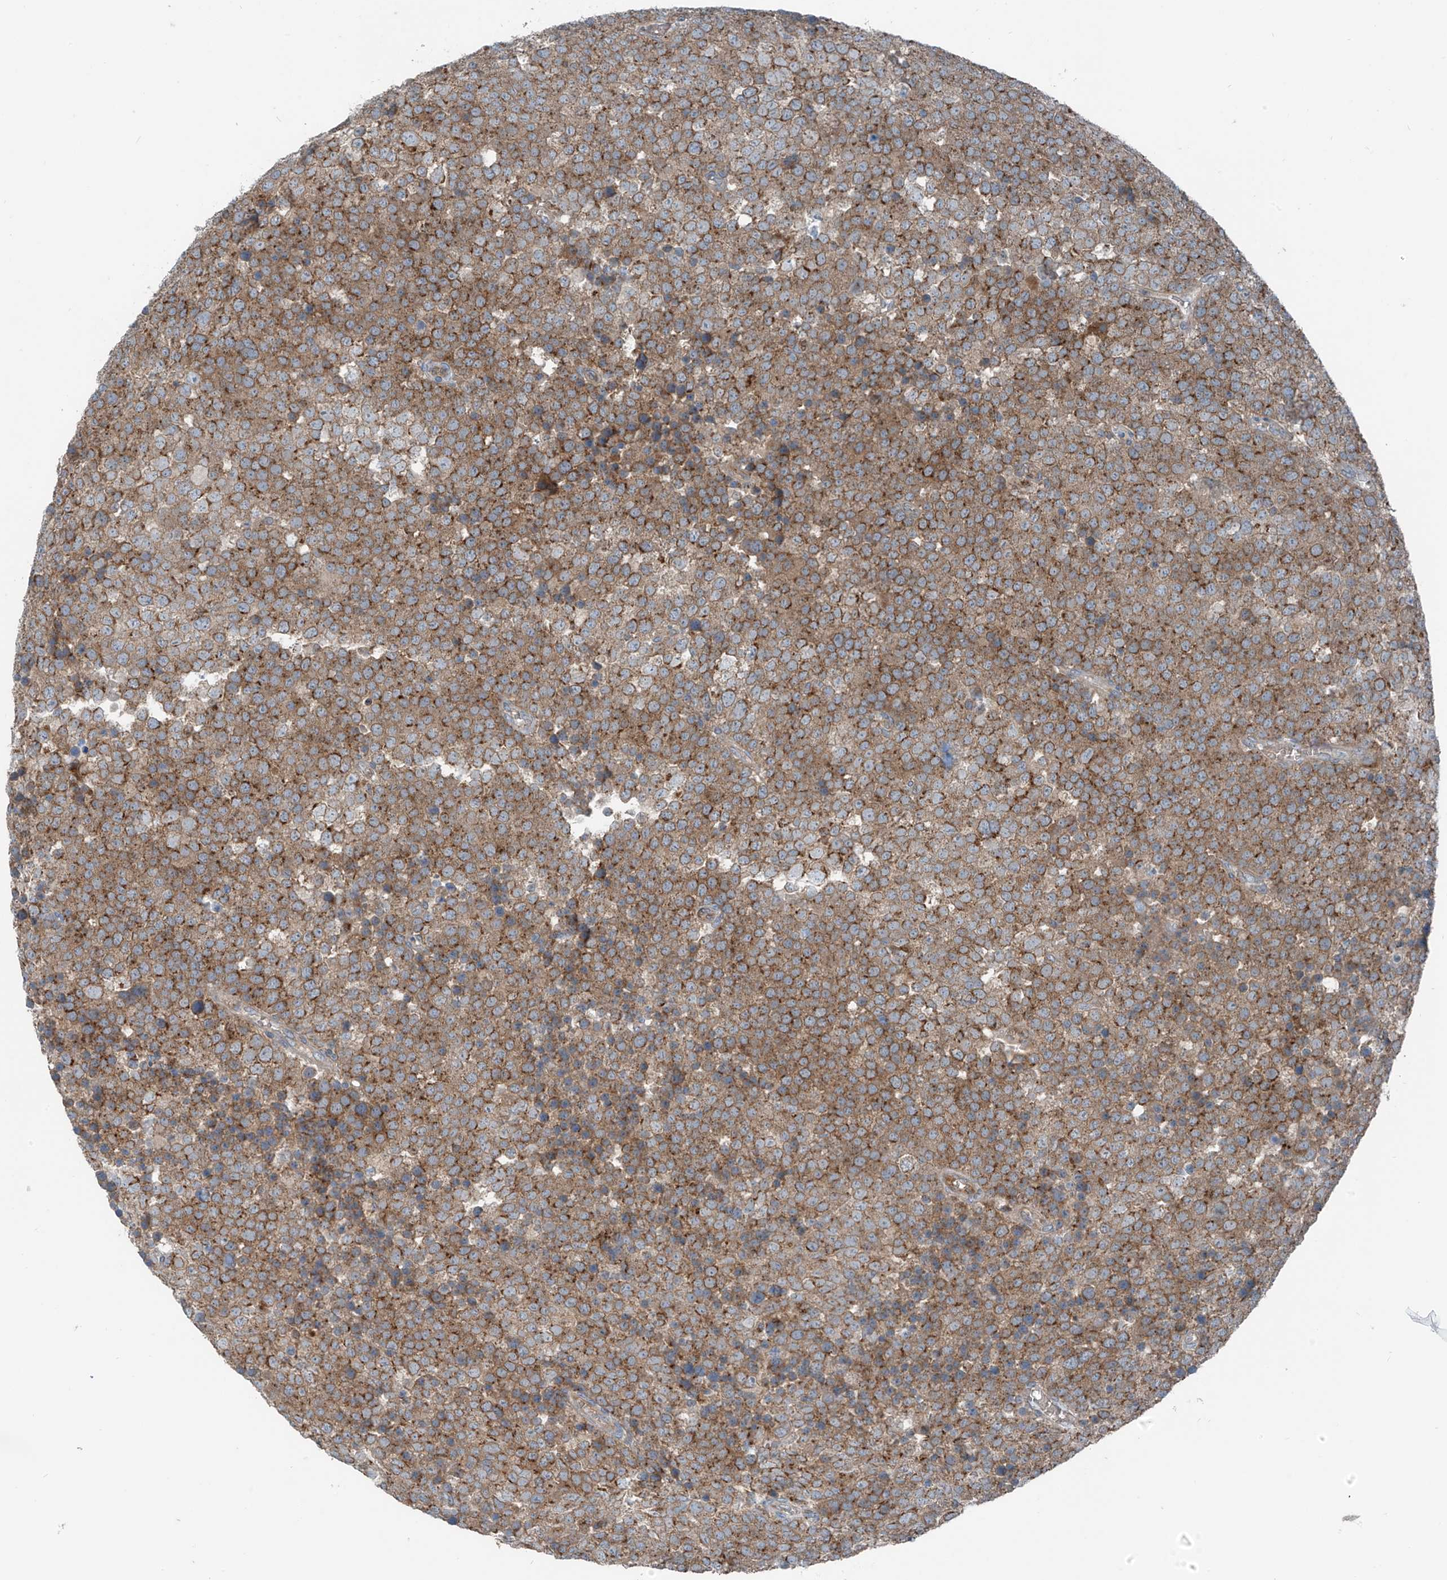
{"staining": {"intensity": "moderate", "quantity": ">75%", "location": "cytoplasmic/membranous"}, "tissue": "testis cancer", "cell_type": "Tumor cells", "image_type": "cancer", "snomed": [{"axis": "morphology", "description": "Seminoma, NOS"}, {"axis": "topography", "description": "Testis"}], "caption": "Moderate cytoplasmic/membranous protein staining is seen in approximately >75% of tumor cells in testis cancer (seminoma).", "gene": "SLC12A6", "patient": {"sex": "male", "age": 71}}